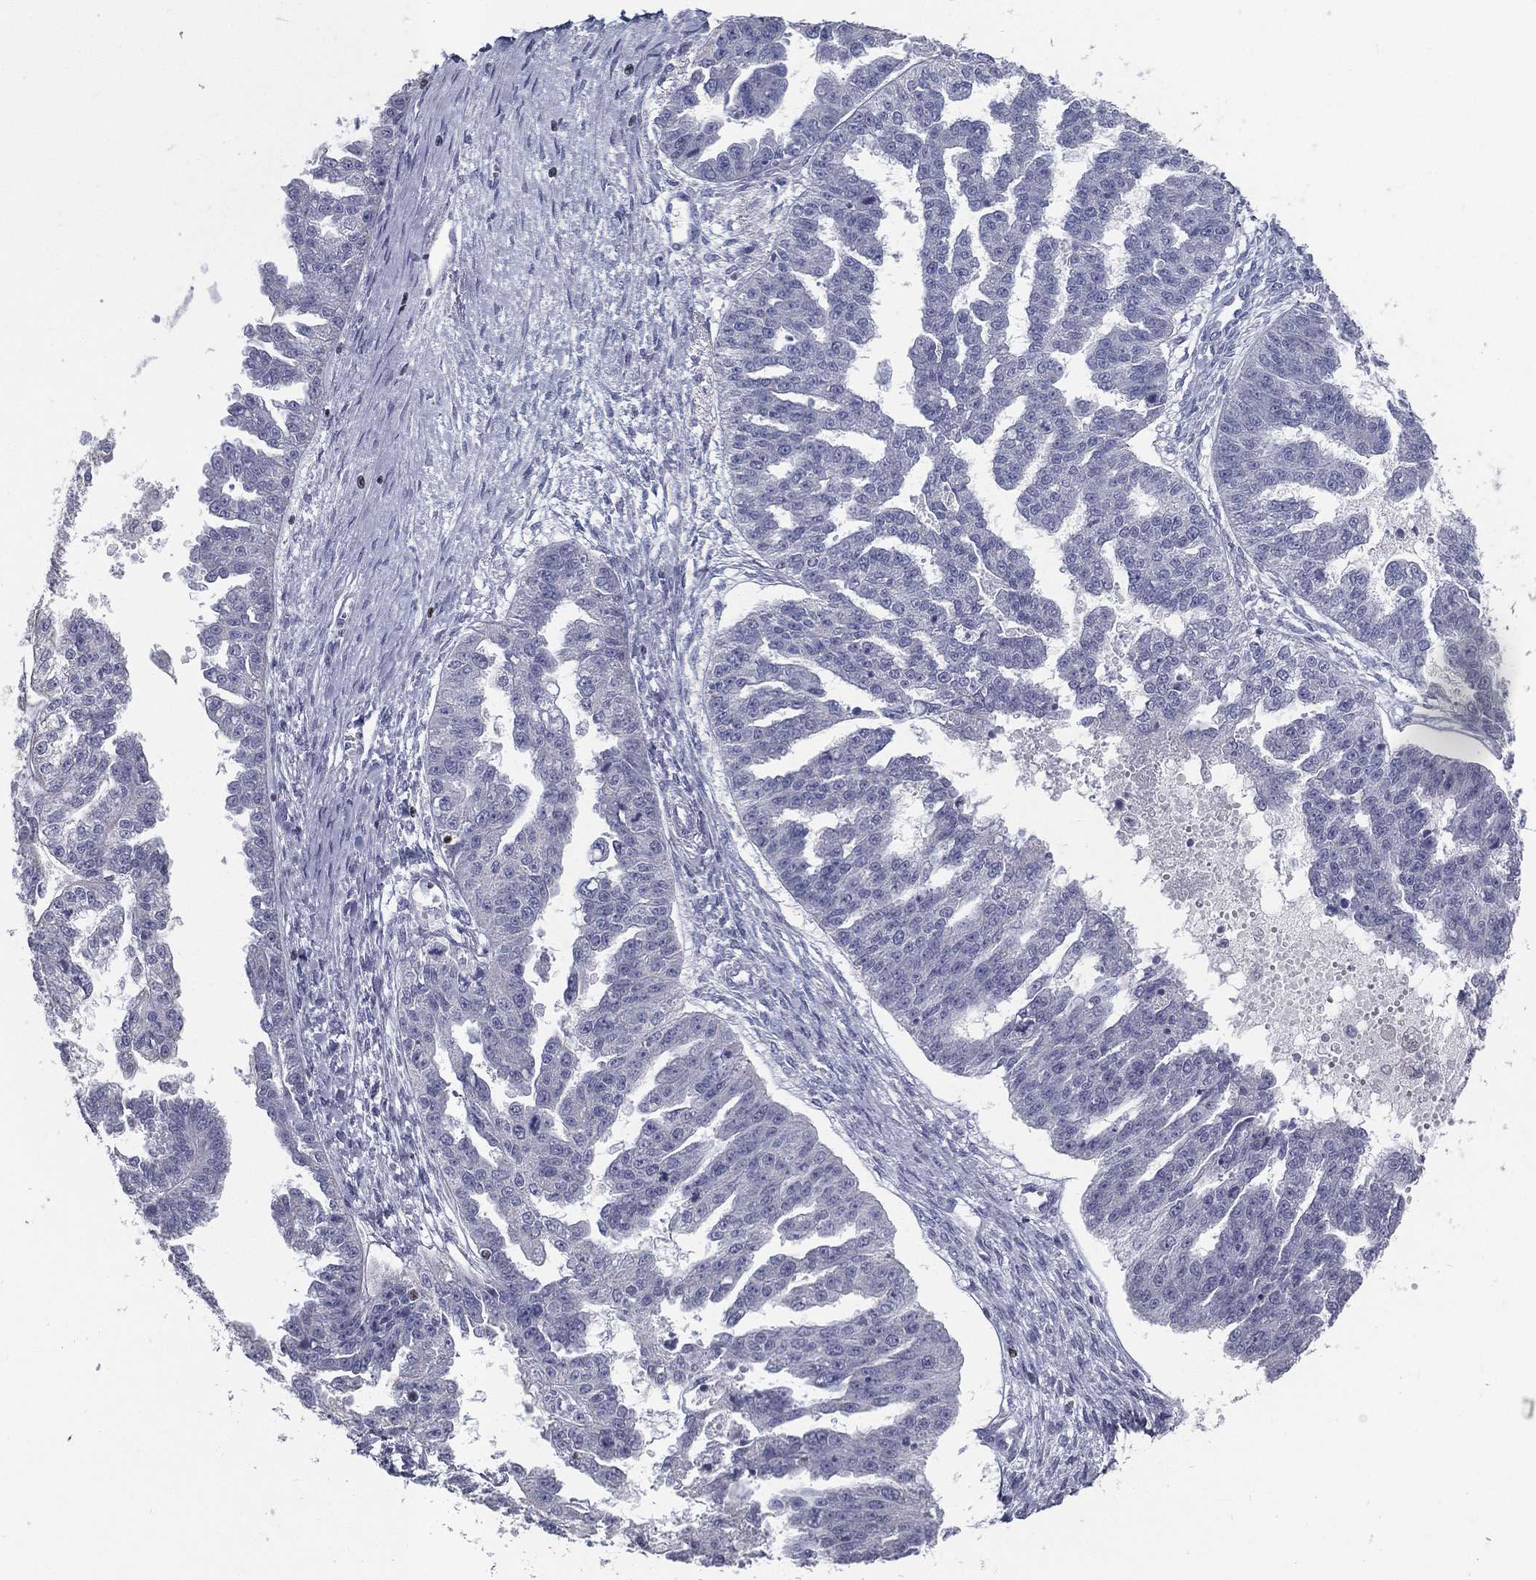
{"staining": {"intensity": "negative", "quantity": "none", "location": "none"}, "tissue": "ovarian cancer", "cell_type": "Tumor cells", "image_type": "cancer", "snomed": [{"axis": "morphology", "description": "Cystadenocarcinoma, serous, NOS"}, {"axis": "topography", "description": "Ovary"}], "caption": "IHC photomicrograph of ovarian cancer (serous cystadenocarcinoma) stained for a protein (brown), which reveals no expression in tumor cells.", "gene": "PYHIN1", "patient": {"sex": "female", "age": 58}}